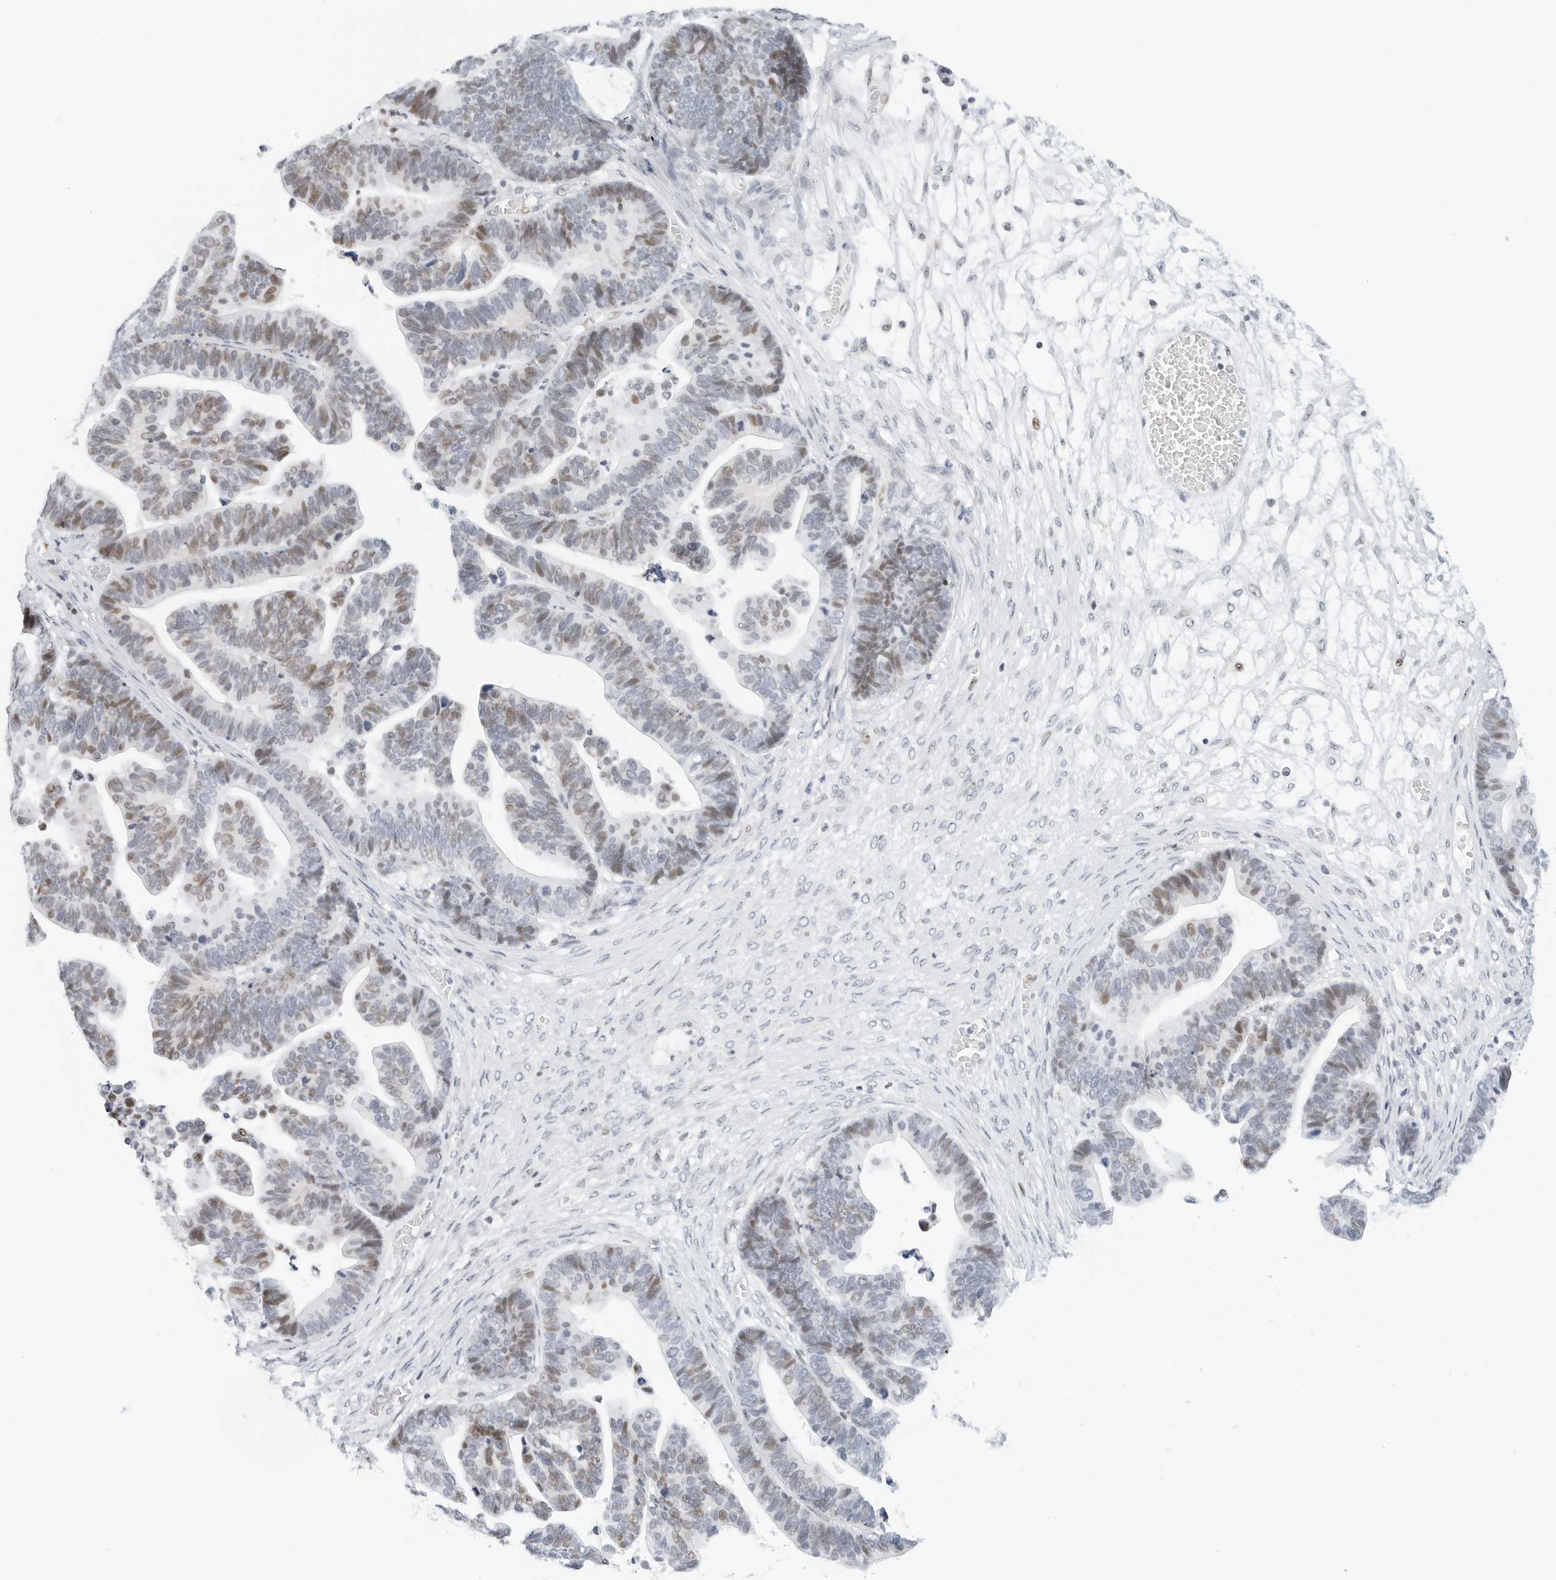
{"staining": {"intensity": "weak", "quantity": "25%-75%", "location": "nuclear"}, "tissue": "ovarian cancer", "cell_type": "Tumor cells", "image_type": "cancer", "snomed": [{"axis": "morphology", "description": "Cystadenocarcinoma, serous, NOS"}, {"axis": "topography", "description": "Ovary"}], "caption": "Ovarian serous cystadenocarcinoma stained with IHC displays weak nuclear staining in approximately 25%-75% of tumor cells.", "gene": "NTMT2", "patient": {"sex": "female", "age": 56}}